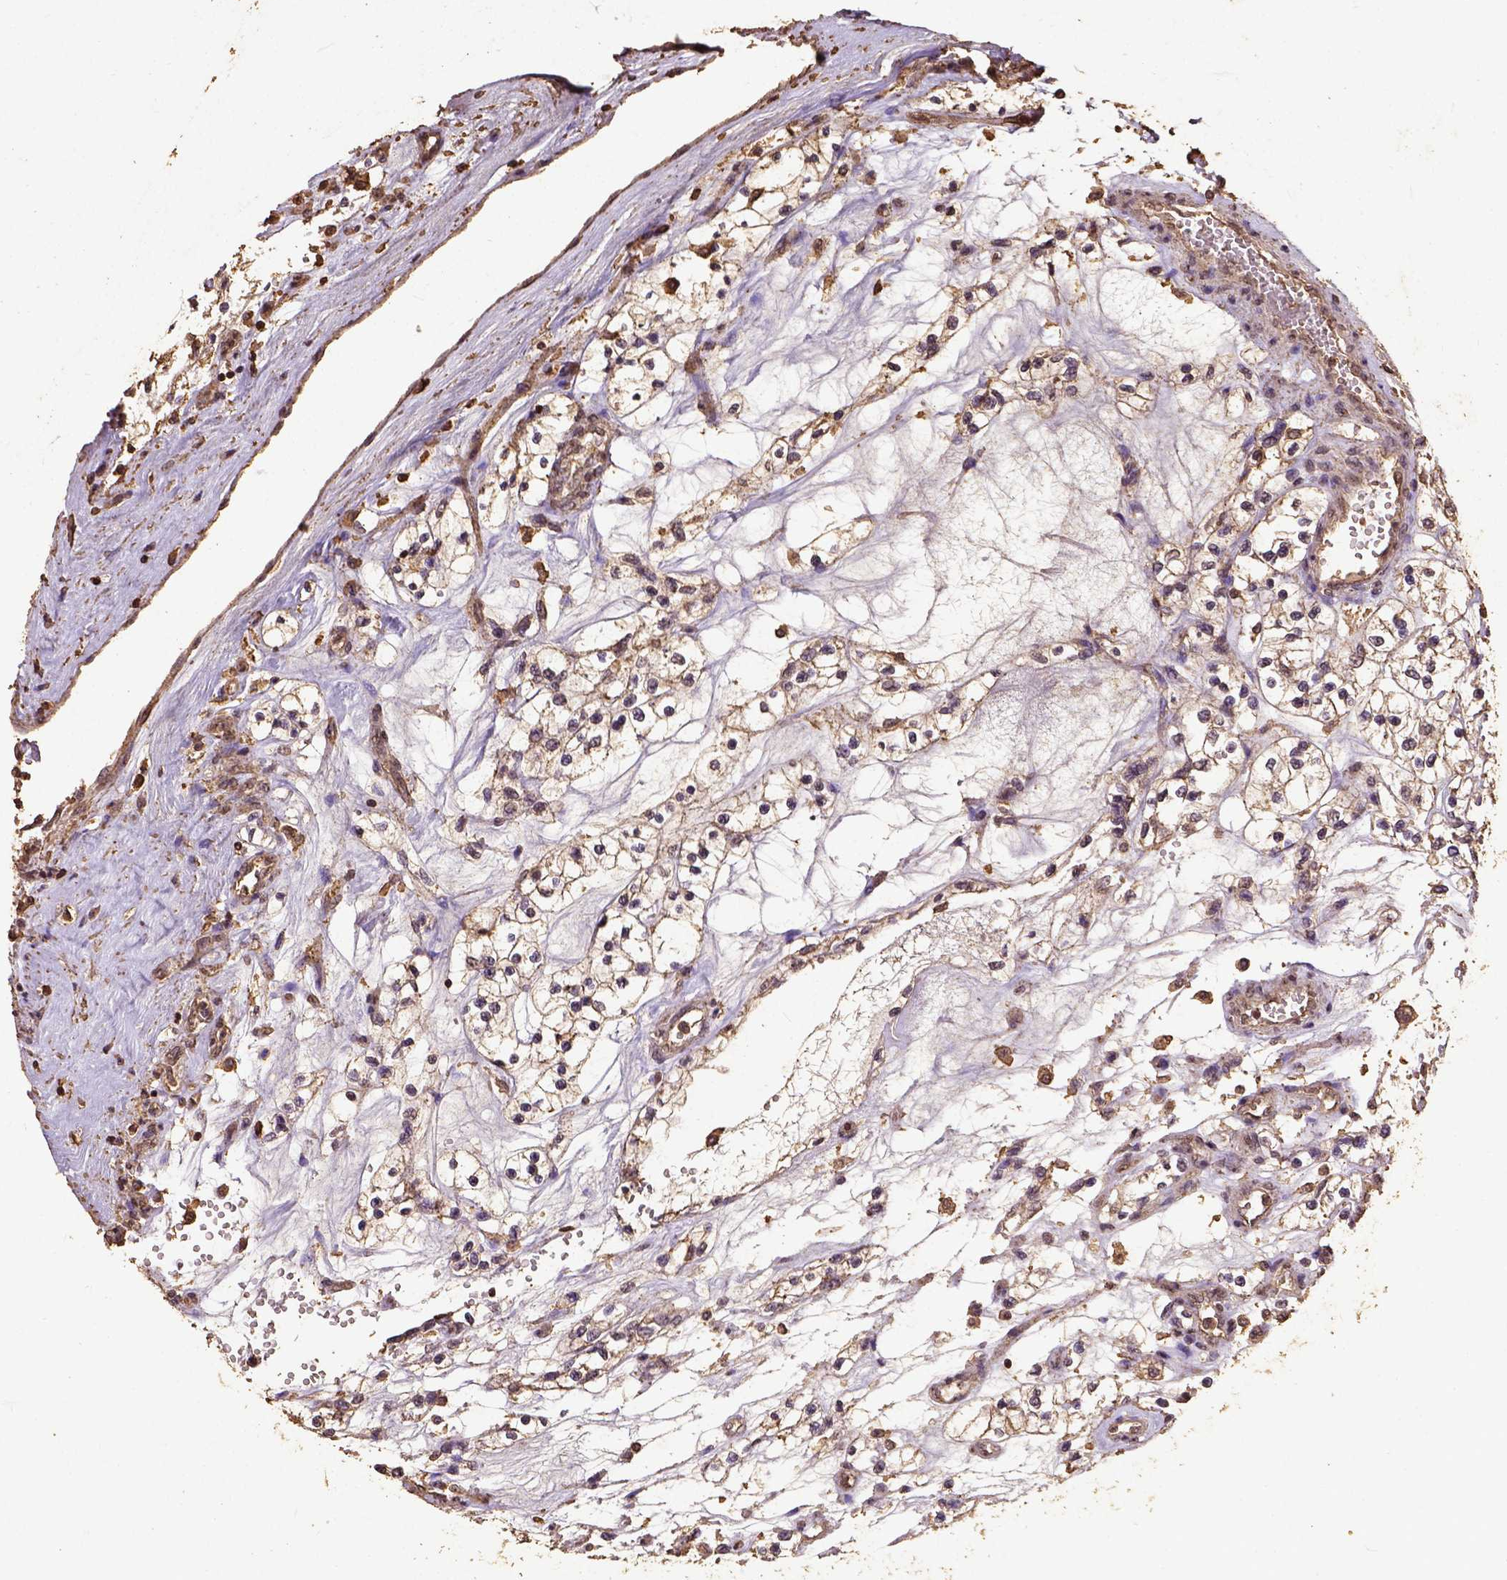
{"staining": {"intensity": "weak", "quantity": "25%-75%", "location": "nuclear"}, "tissue": "renal cancer", "cell_type": "Tumor cells", "image_type": "cancer", "snomed": [{"axis": "morphology", "description": "Adenocarcinoma, NOS"}, {"axis": "topography", "description": "Kidney"}], "caption": "Renal cancer (adenocarcinoma) stained with a brown dye shows weak nuclear positive expression in approximately 25%-75% of tumor cells.", "gene": "NACC1", "patient": {"sex": "female", "age": 69}}